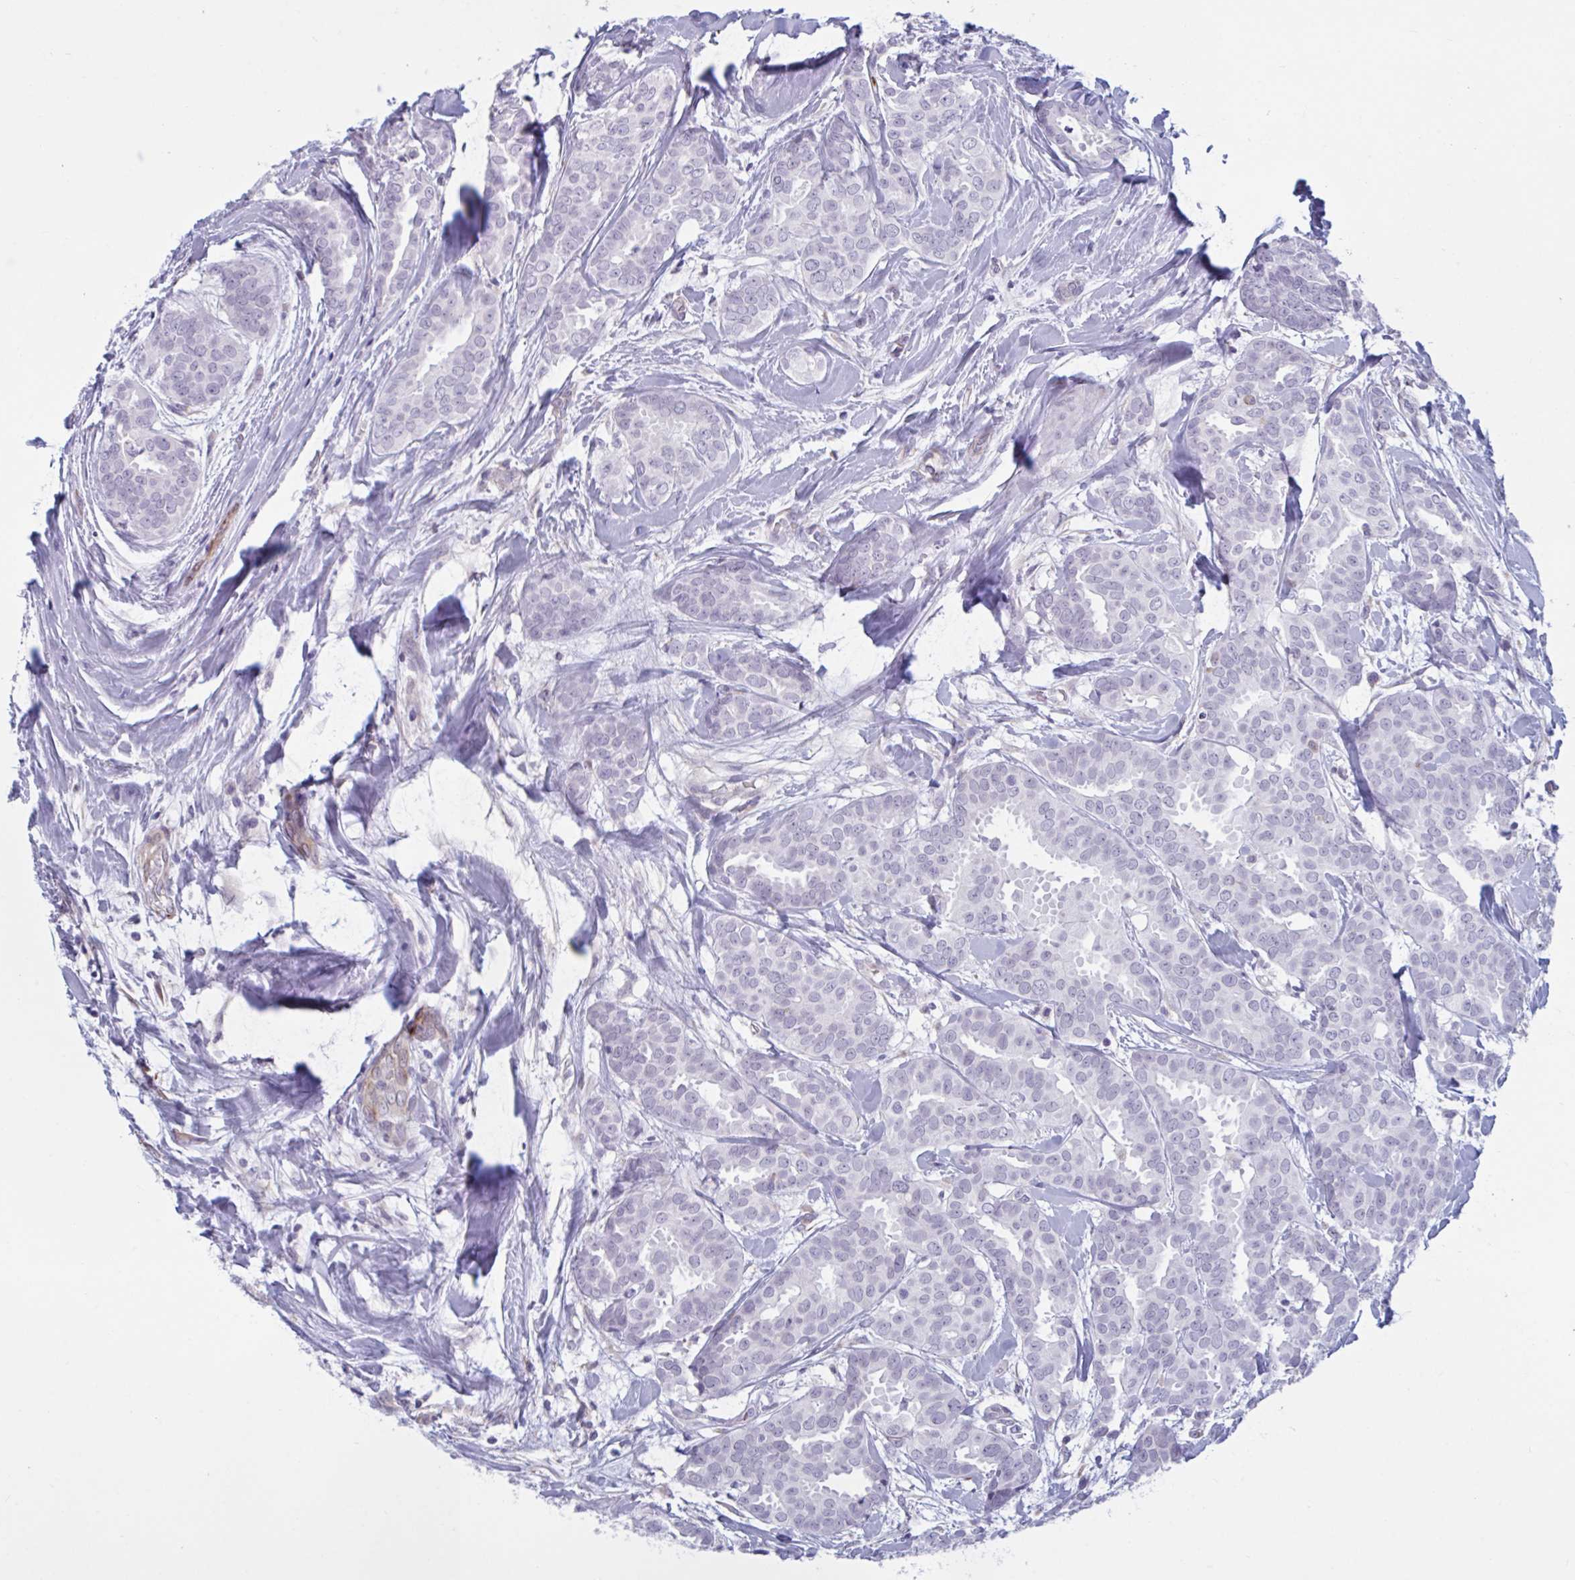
{"staining": {"intensity": "negative", "quantity": "none", "location": "none"}, "tissue": "breast cancer", "cell_type": "Tumor cells", "image_type": "cancer", "snomed": [{"axis": "morphology", "description": "Duct carcinoma"}, {"axis": "topography", "description": "Breast"}], "caption": "Human breast cancer stained for a protein using immunohistochemistry shows no expression in tumor cells.", "gene": "OR1L3", "patient": {"sex": "female", "age": 45}}